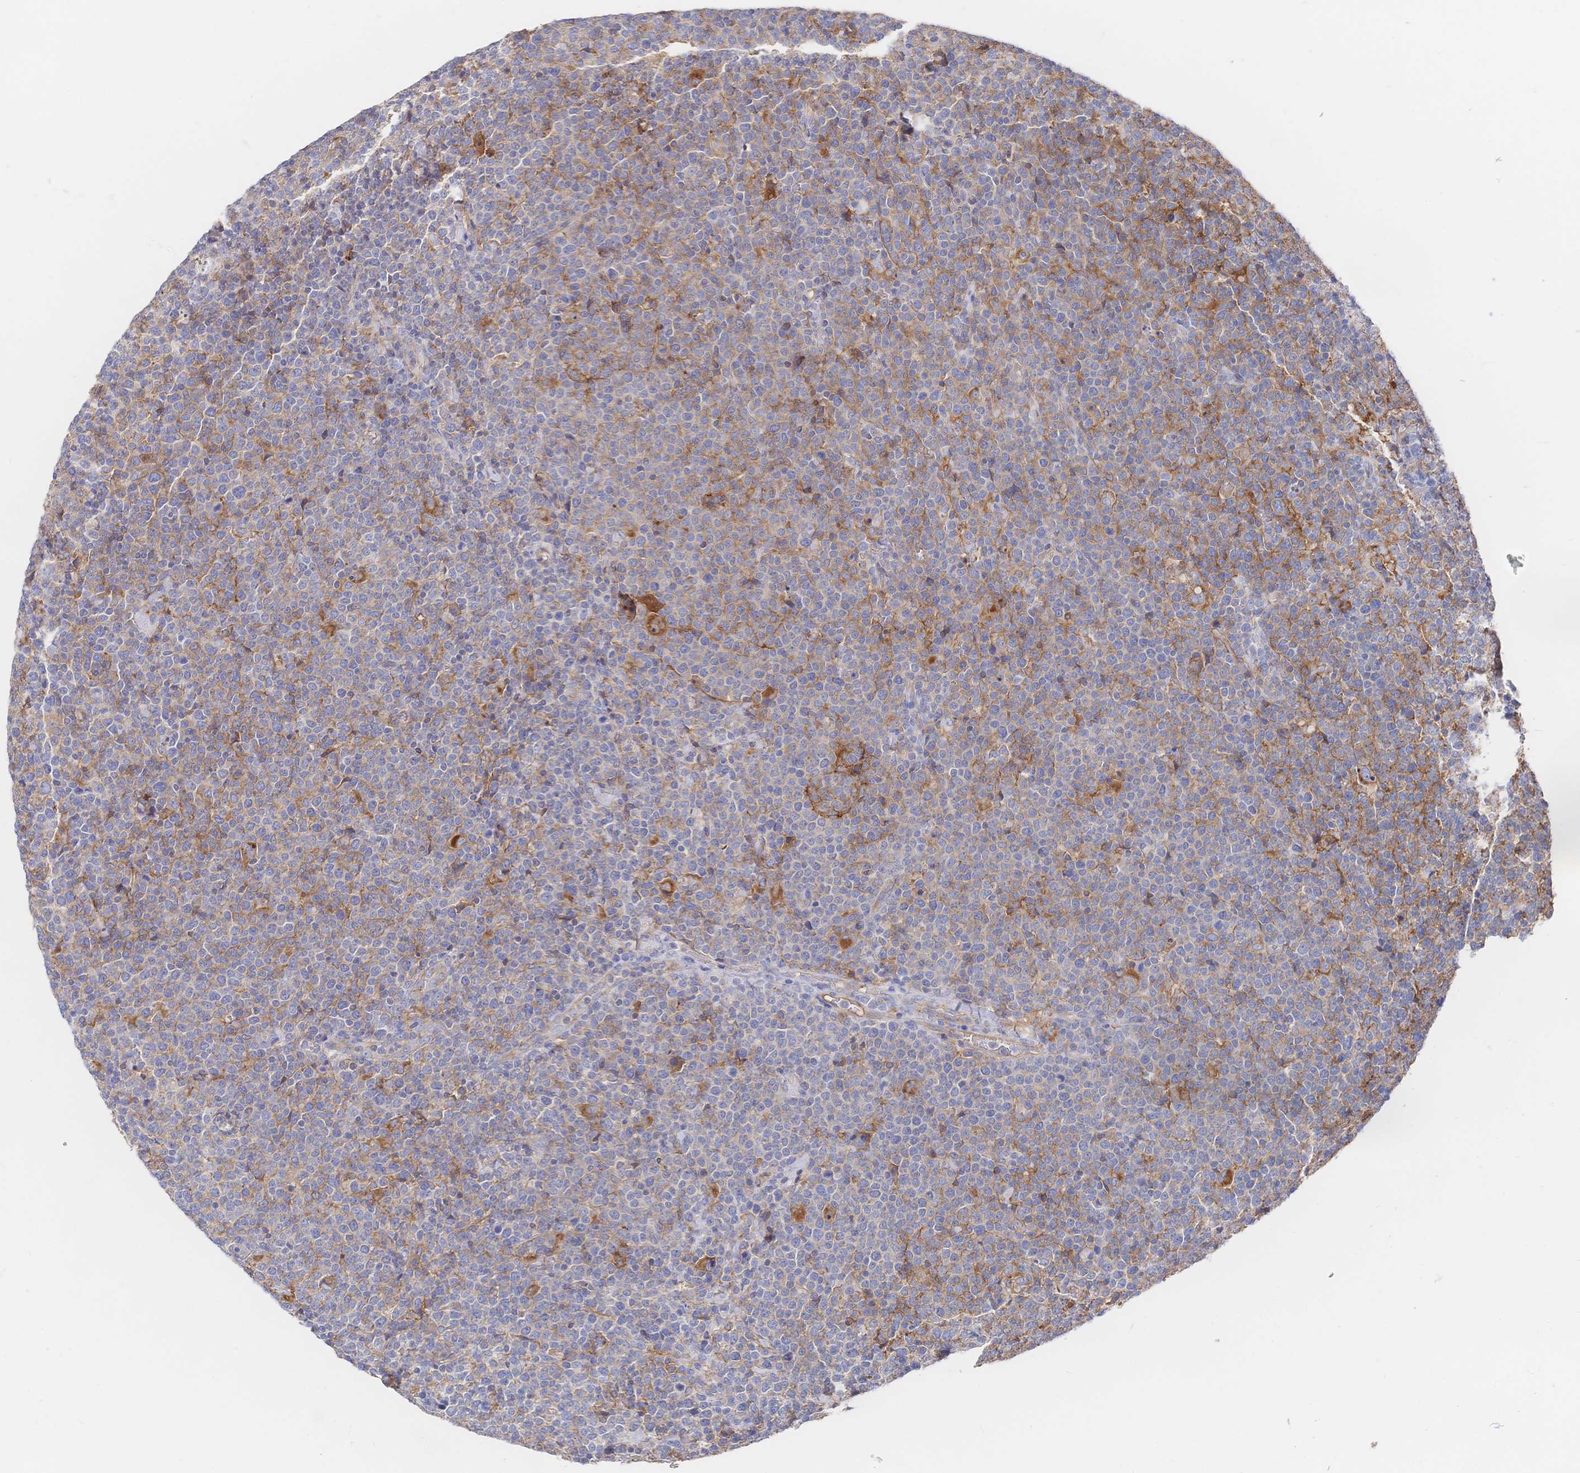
{"staining": {"intensity": "weak", "quantity": "25%-75%", "location": "cytoplasmic/membranous"}, "tissue": "lymphoma", "cell_type": "Tumor cells", "image_type": "cancer", "snomed": [{"axis": "morphology", "description": "Malignant lymphoma, non-Hodgkin's type, High grade"}, {"axis": "topography", "description": "Lymph node"}], "caption": "Immunohistochemical staining of human malignant lymphoma, non-Hodgkin's type (high-grade) reveals weak cytoplasmic/membranous protein expression in approximately 25%-75% of tumor cells.", "gene": "F11R", "patient": {"sex": "male", "age": 61}}